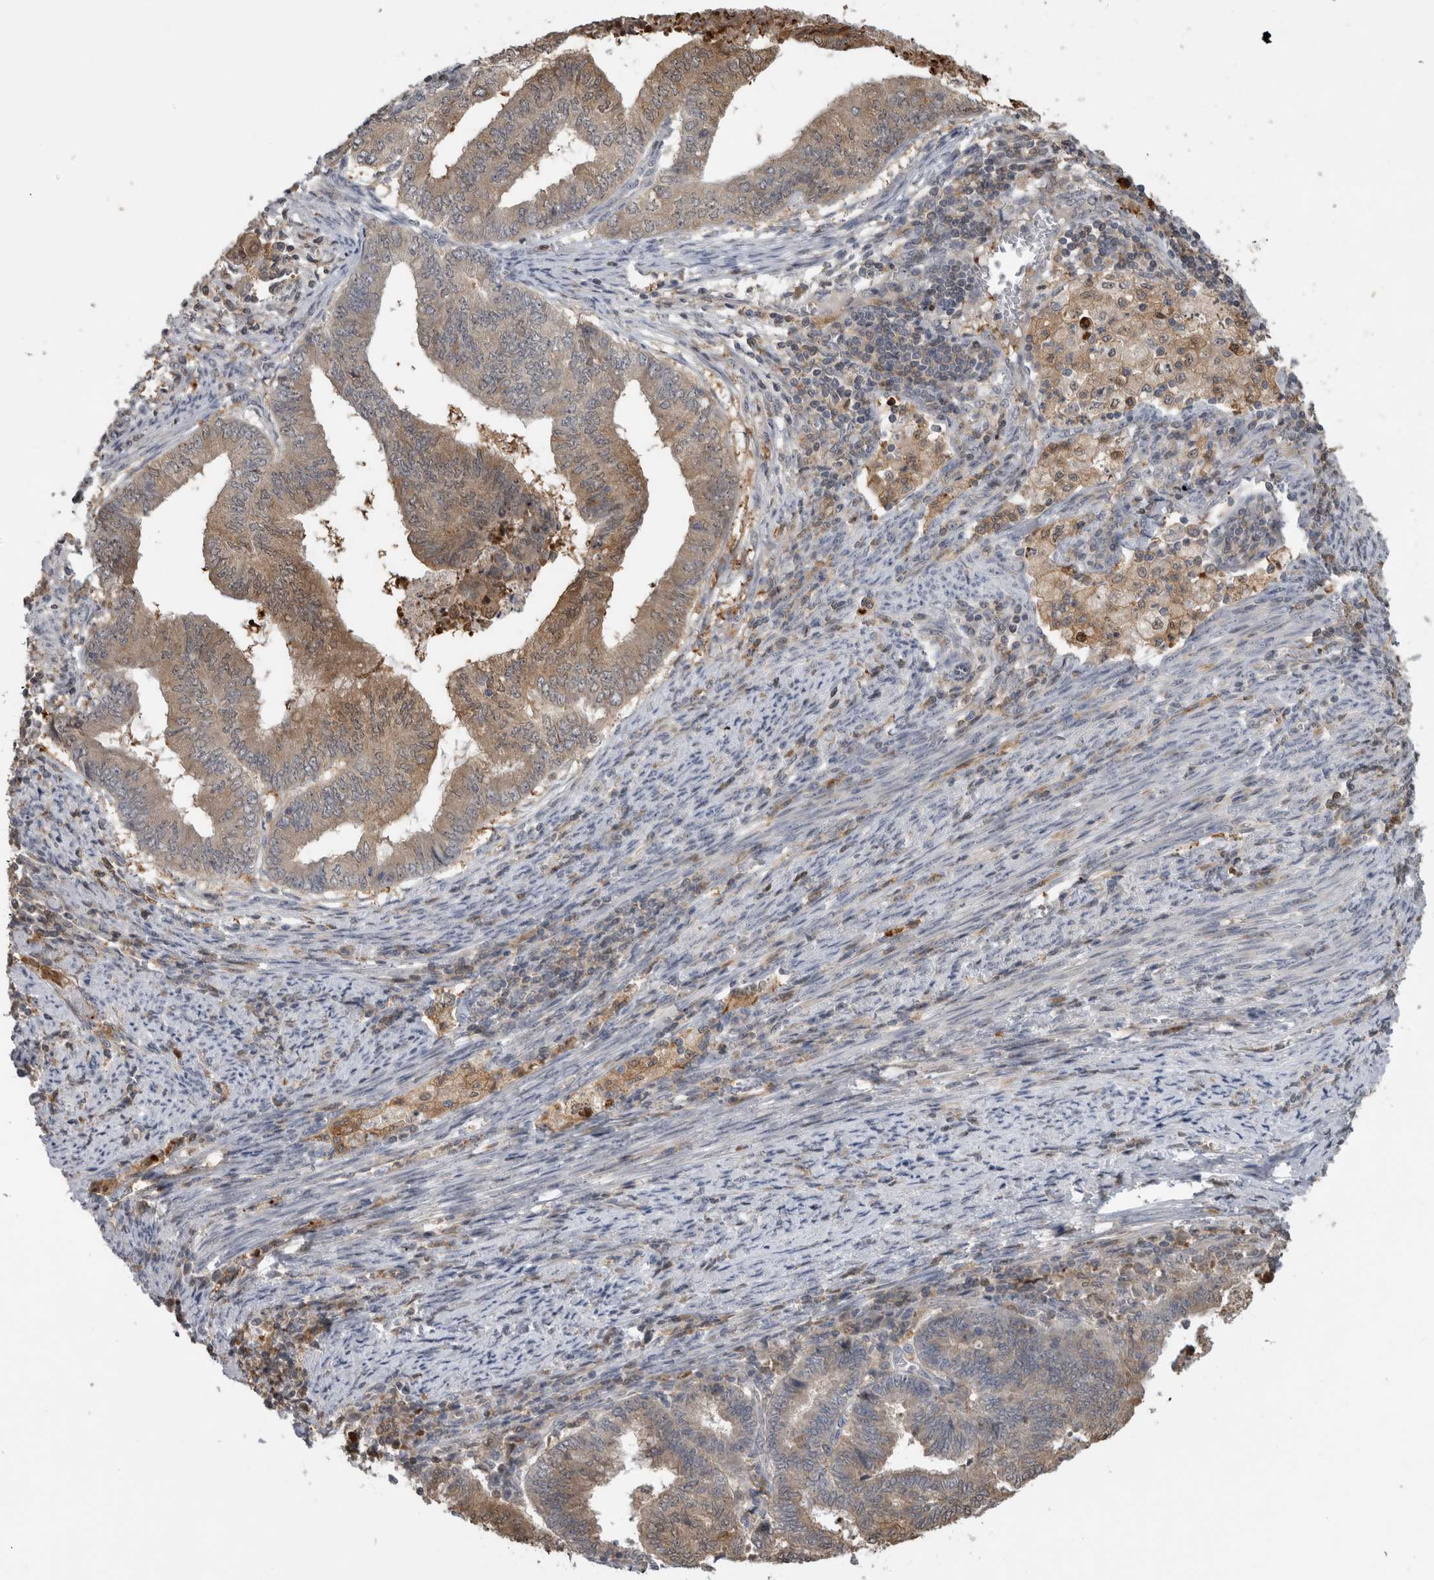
{"staining": {"intensity": "weak", "quantity": ">75%", "location": "cytoplasmic/membranous"}, "tissue": "endometrial cancer", "cell_type": "Tumor cells", "image_type": "cancer", "snomed": [{"axis": "morphology", "description": "Polyp, NOS"}, {"axis": "morphology", "description": "Adenocarcinoma, NOS"}, {"axis": "morphology", "description": "Adenoma, NOS"}, {"axis": "topography", "description": "Endometrium"}], "caption": "Protein staining of endometrial cancer tissue exhibits weak cytoplasmic/membranous expression in about >75% of tumor cells. (Stains: DAB in brown, nuclei in blue, Microscopy: brightfield microscopy at high magnification).", "gene": "USH1G", "patient": {"sex": "female", "age": 79}}